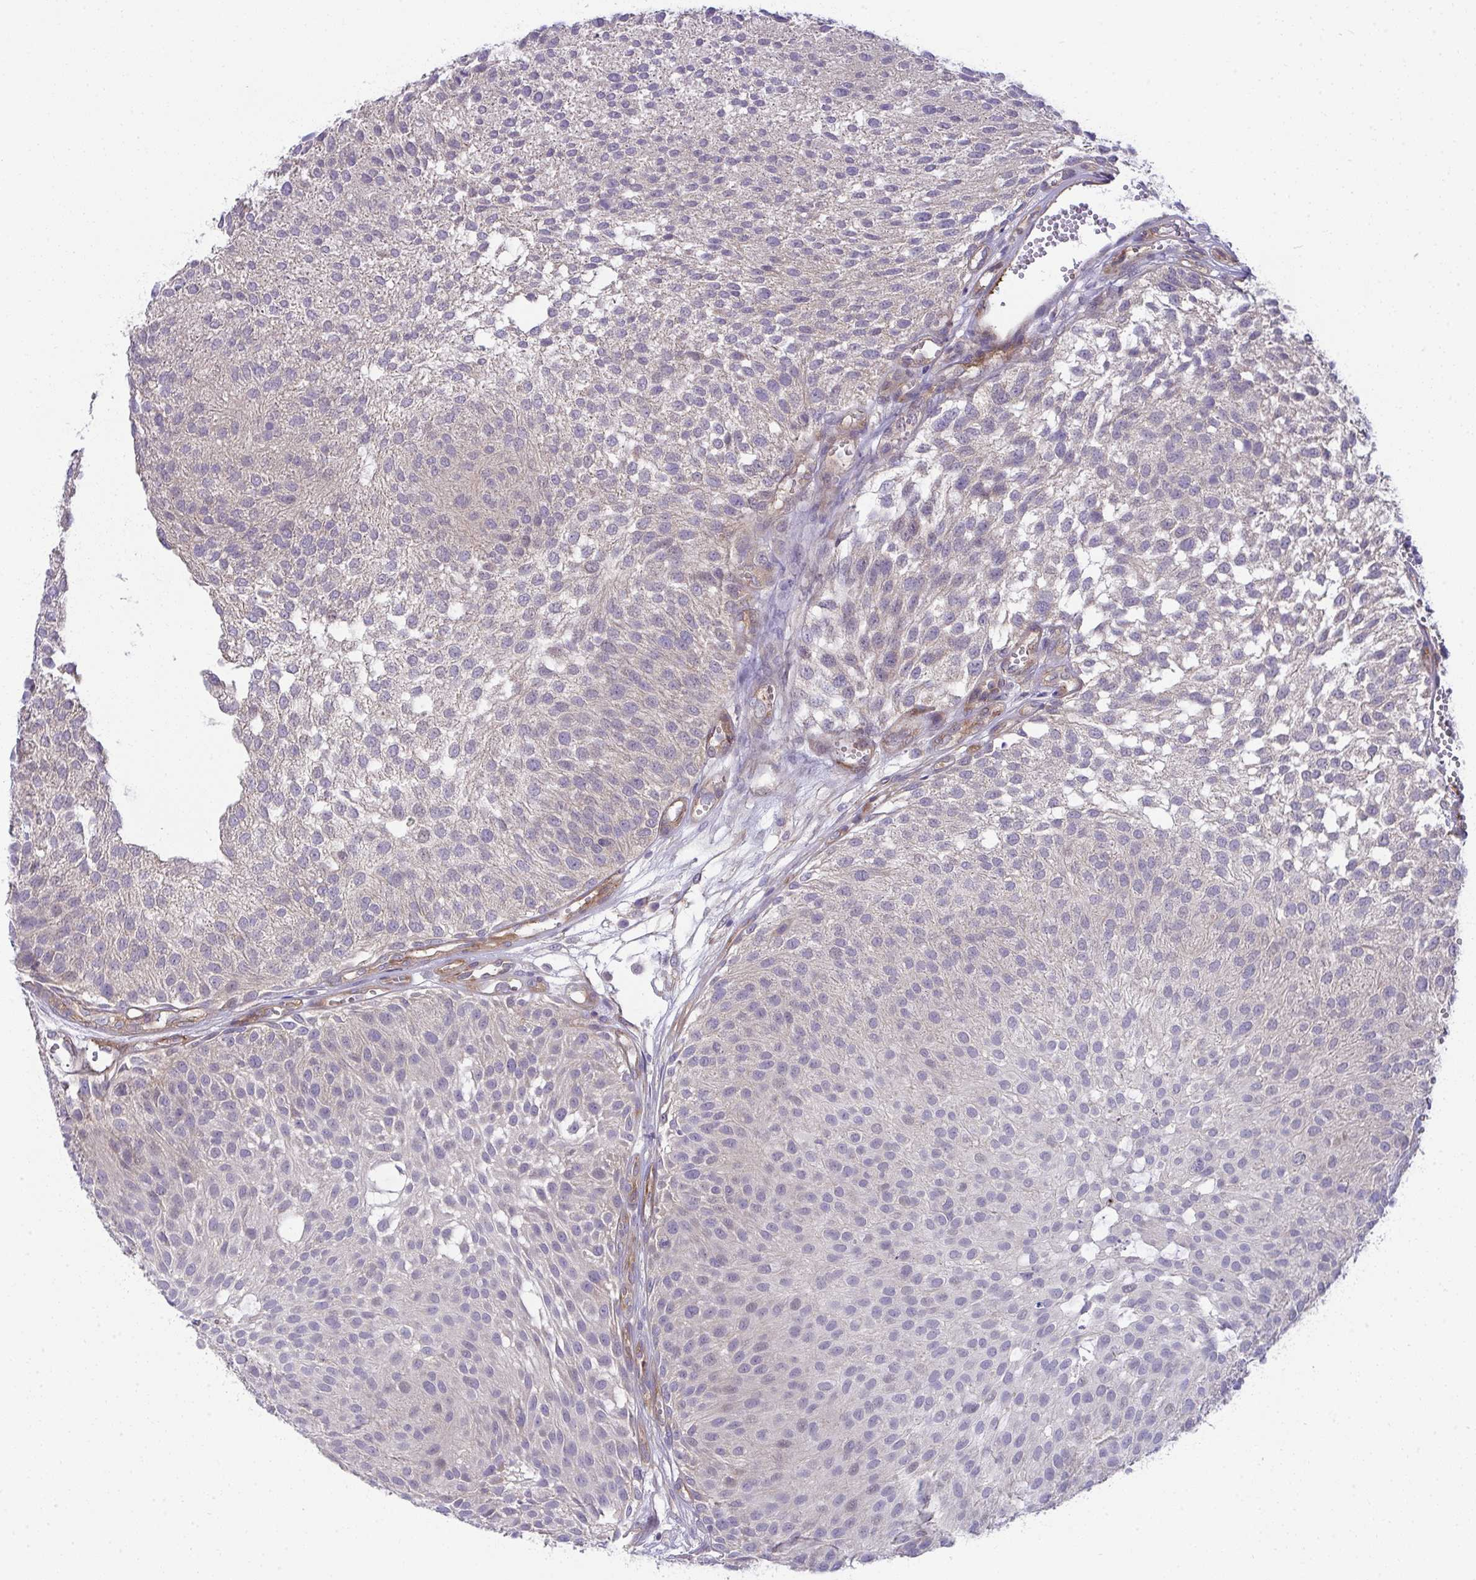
{"staining": {"intensity": "weak", "quantity": "<25%", "location": "cytoplasmic/membranous"}, "tissue": "urothelial cancer", "cell_type": "Tumor cells", "image_type": "cancer", "snomed": [{"axis": "morphology", "description": "Urothelial carcinoma, NOS"}, {"axis": "topography", "description": "Urinary bladder"}], "caption": "Tumor cells are negative for brown protein staining in urothelial cancer.", "gene": "MYL12A", "patient": {"sex": "male", "age": 84}}